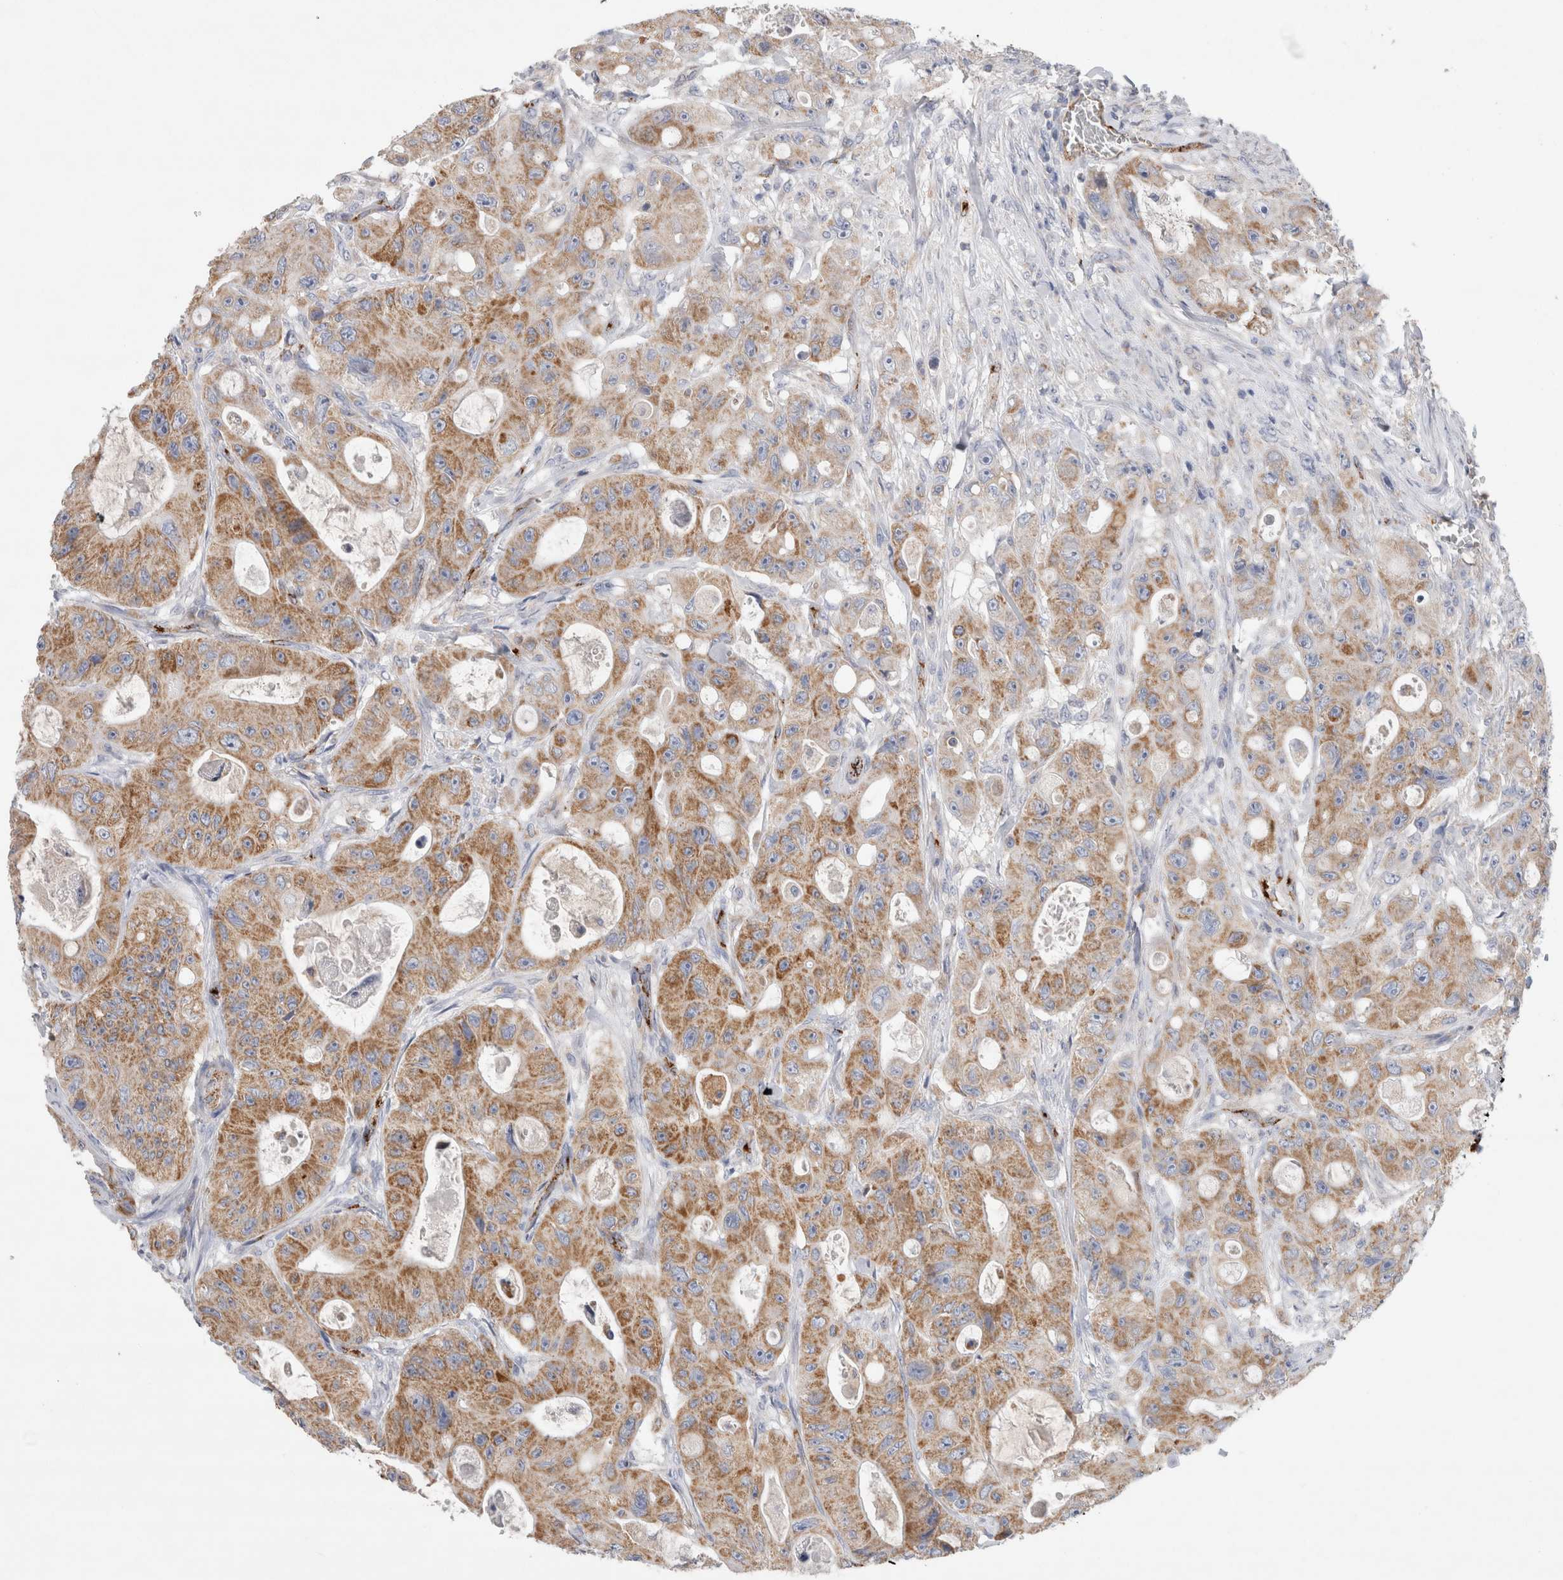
{"staining": {"intensity": "moderate", "quantity": ">75%", "location": "cytoplasmic/membranous"}, "tissue": "colorectal cancer", "cell_type": "Tumor cells", "image_type": "cancer", "snomed": [{"axis": "morphology", "description": "Adenocarcinoma, NOS"}, {"axis": "topography", "description": "Colon"}], "caption": "Immunohistochemistry (IHC) of human colorectal adenocarcinoma displays medium levels of moderate cytoplasmic/membranous expression in about >75% of tumor cells.", "gene": "IARS2", "patient": {"sex": "female", "age": 46}}